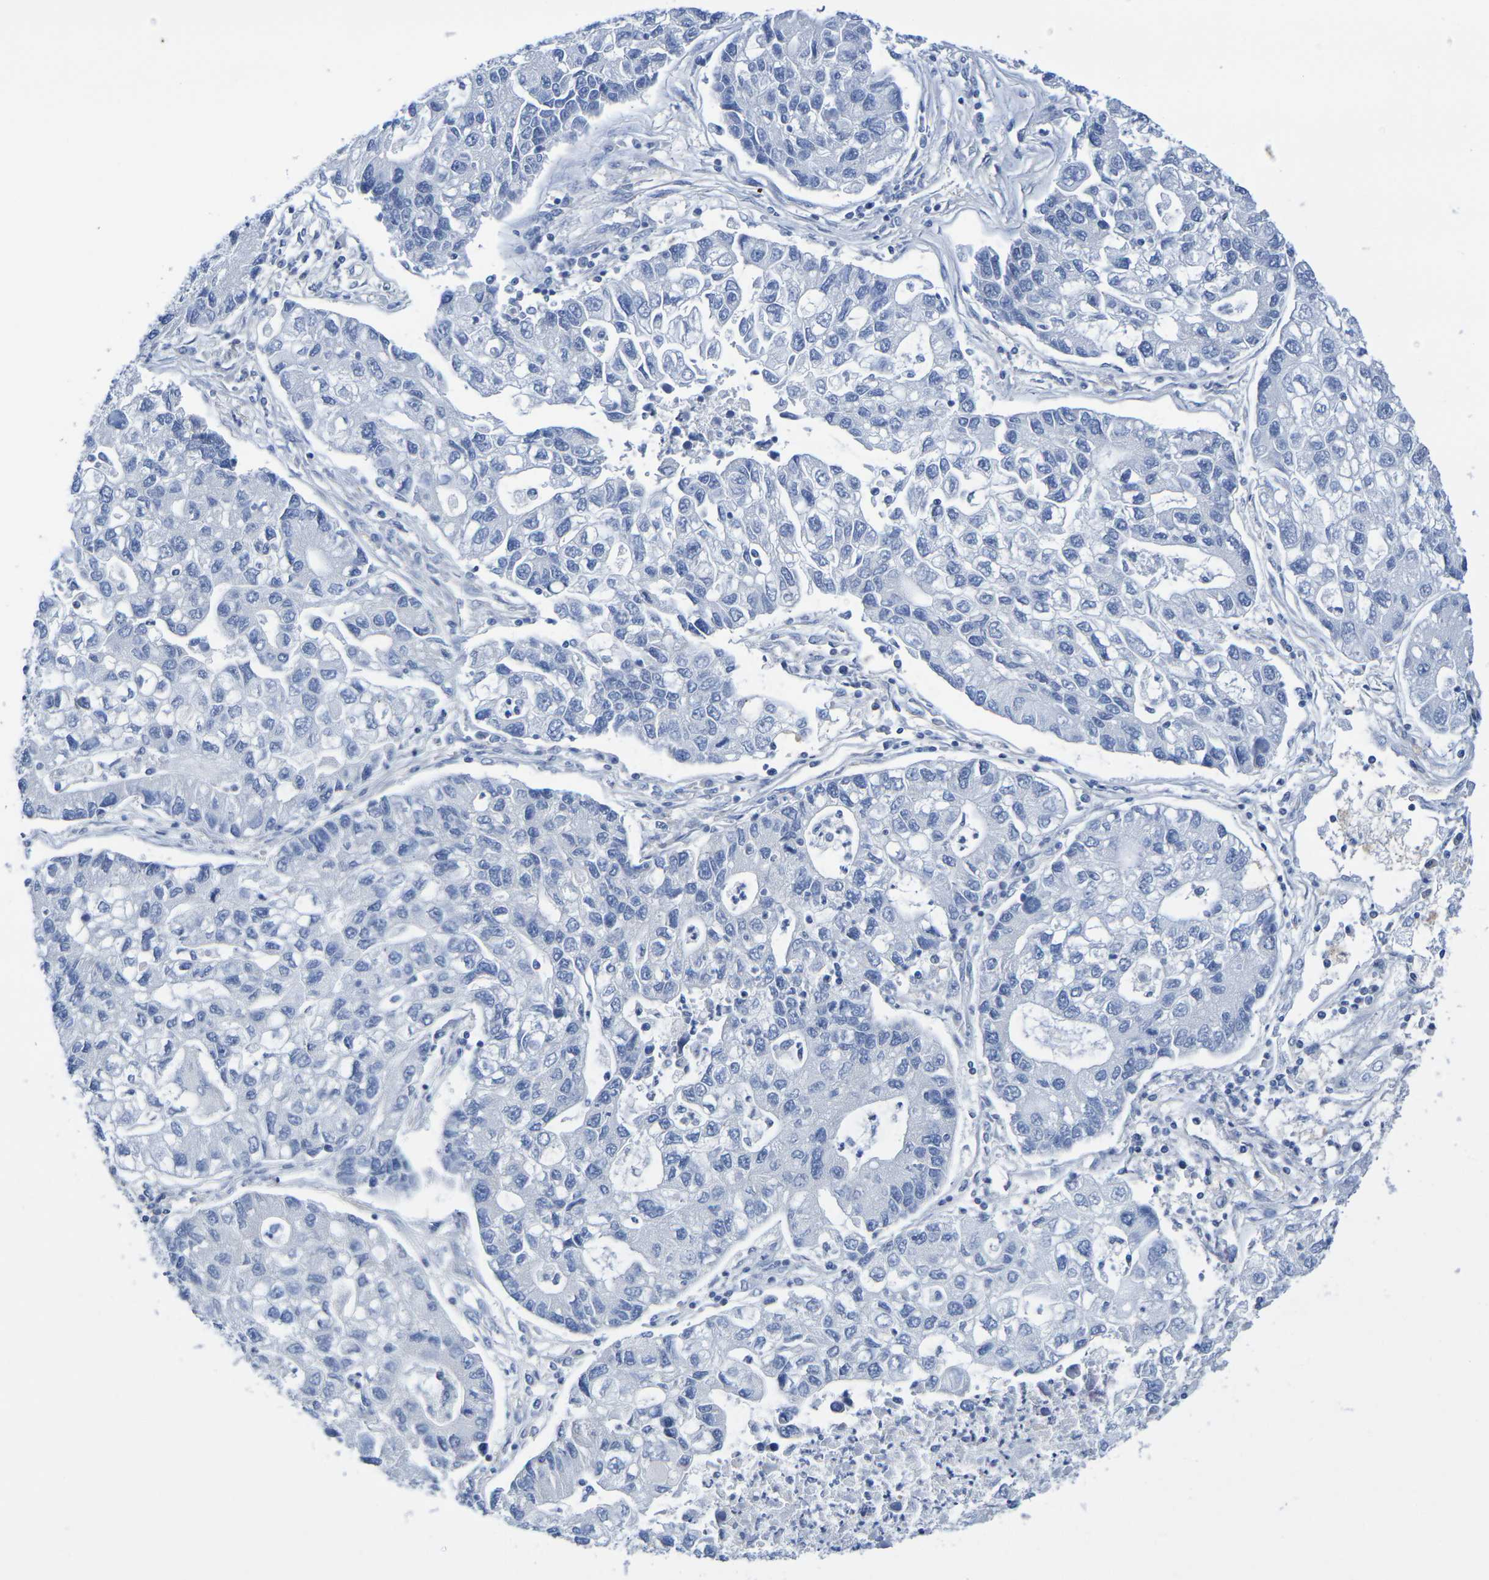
{"staining": {"intensity": "negative", "quantity": "none", "location": "none"}, "tissue": "lung cancer", "cell_type": "Tumor cells", "image_type": "cancer", "snomed": [{"axis": "morphology", "description": "Adenocarcinoma, NOS"}, {"axis": "topography", "description": "Lung"}], "caption": "Lung cancer (adenocarcinoma) stained for a protein using immunohistochemistry (IHC) demonstrates no expression tumor cells.", "gene": "TMCC3", "patient": {"sex": "female", "age": 51}}